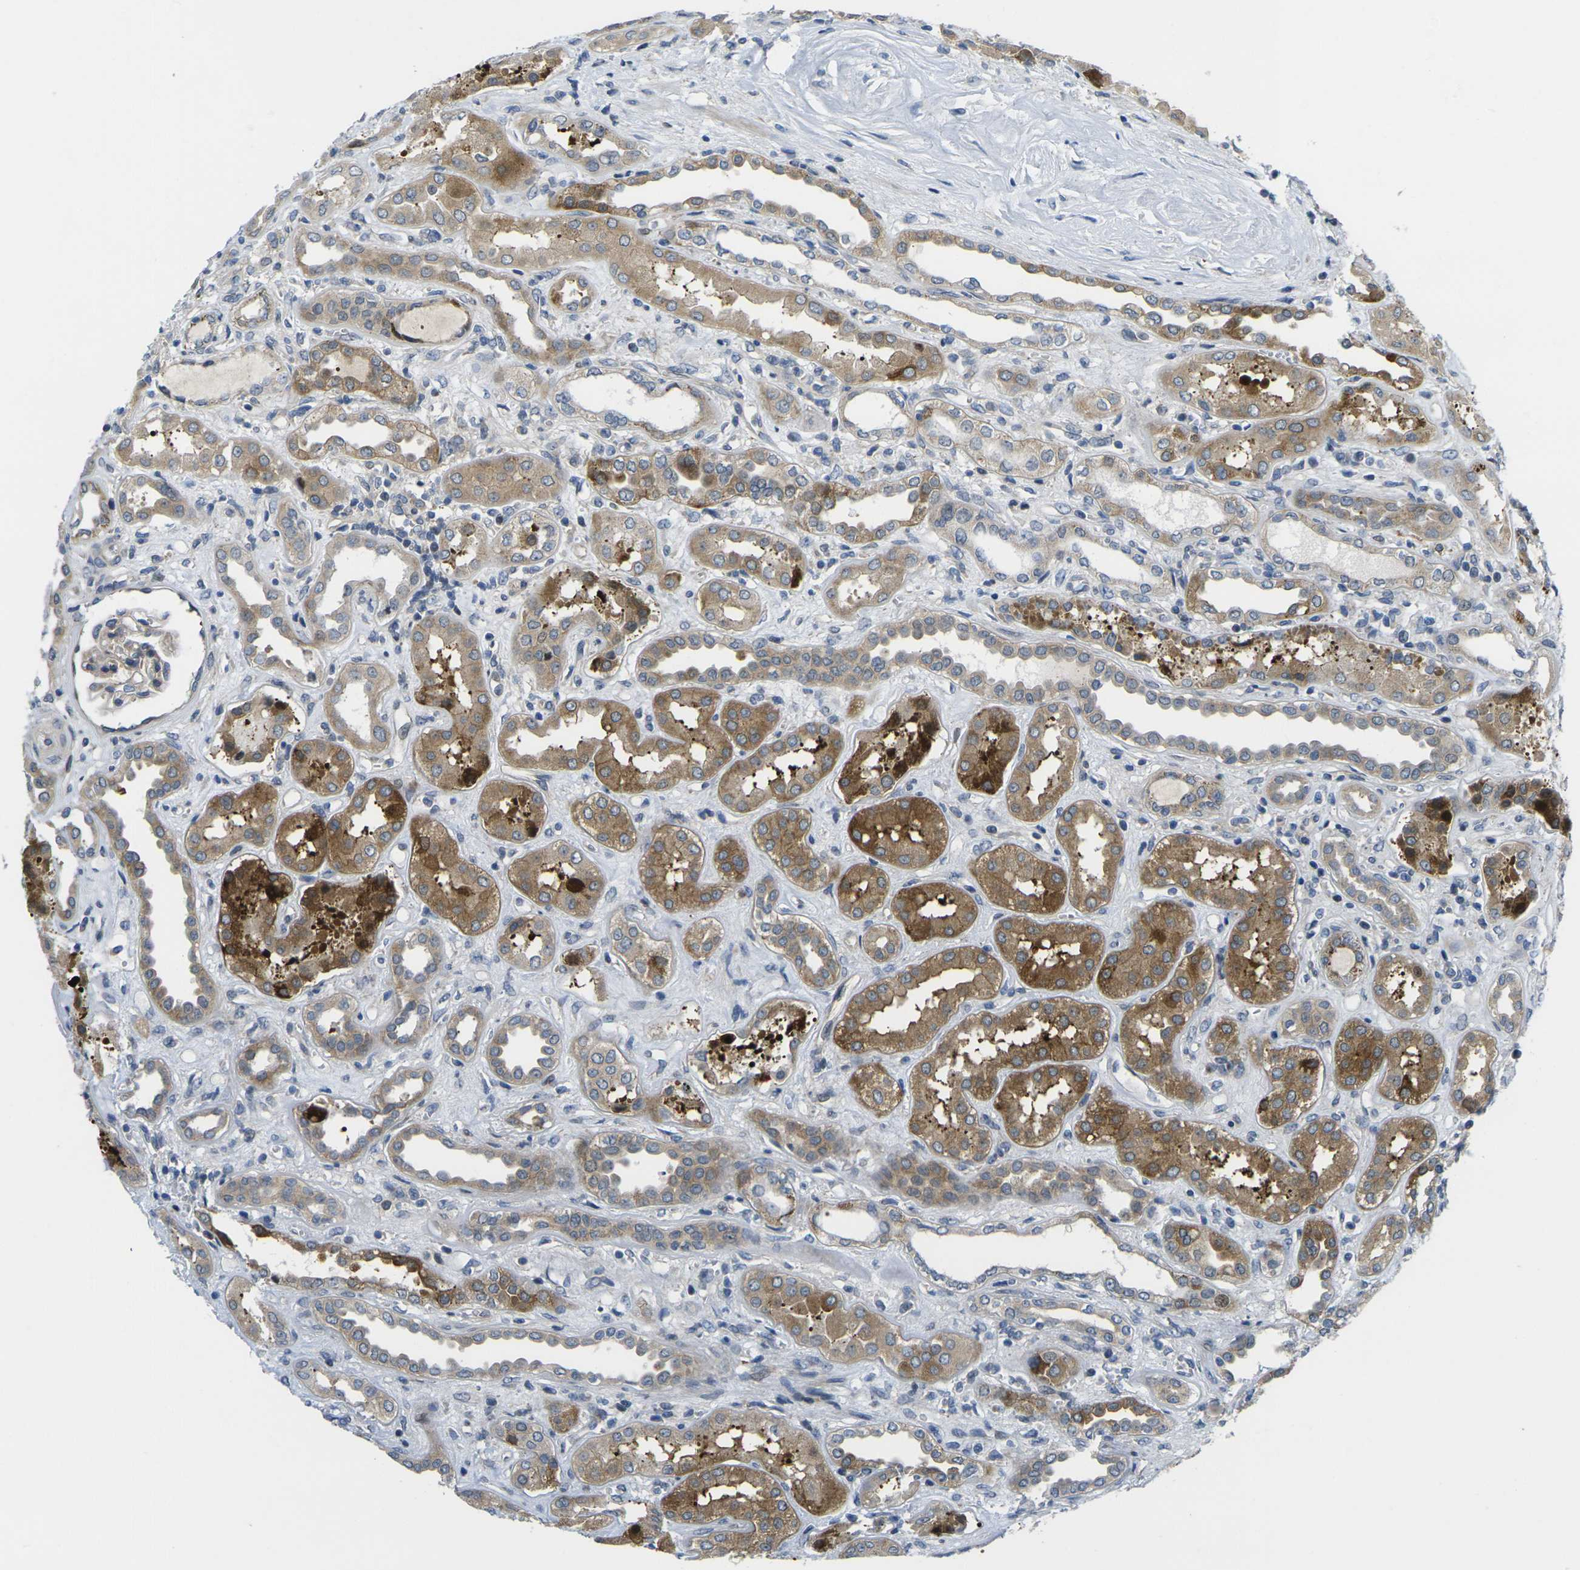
{"staining": {"intensity": "weak", "quantity": "<25%", "location": "cytoplasmic/membranous"}, "tissue": "kidney", "cell_type": "Cells in glomeruli", "image_type": "normal", "snomed": [{"axis": "morphology", "description": "Normal tissue, NOS"}, {"axis": "topography", "description": "Kidney"}], "caption": "Immunohistochemistry photomicrograph of normal kidney: human kidney stained with DAB exhibits no significant protein positivity in cells in glomeruli.", "gene": "ROBO2", "patient": {"sex": "male", "age": 59}}